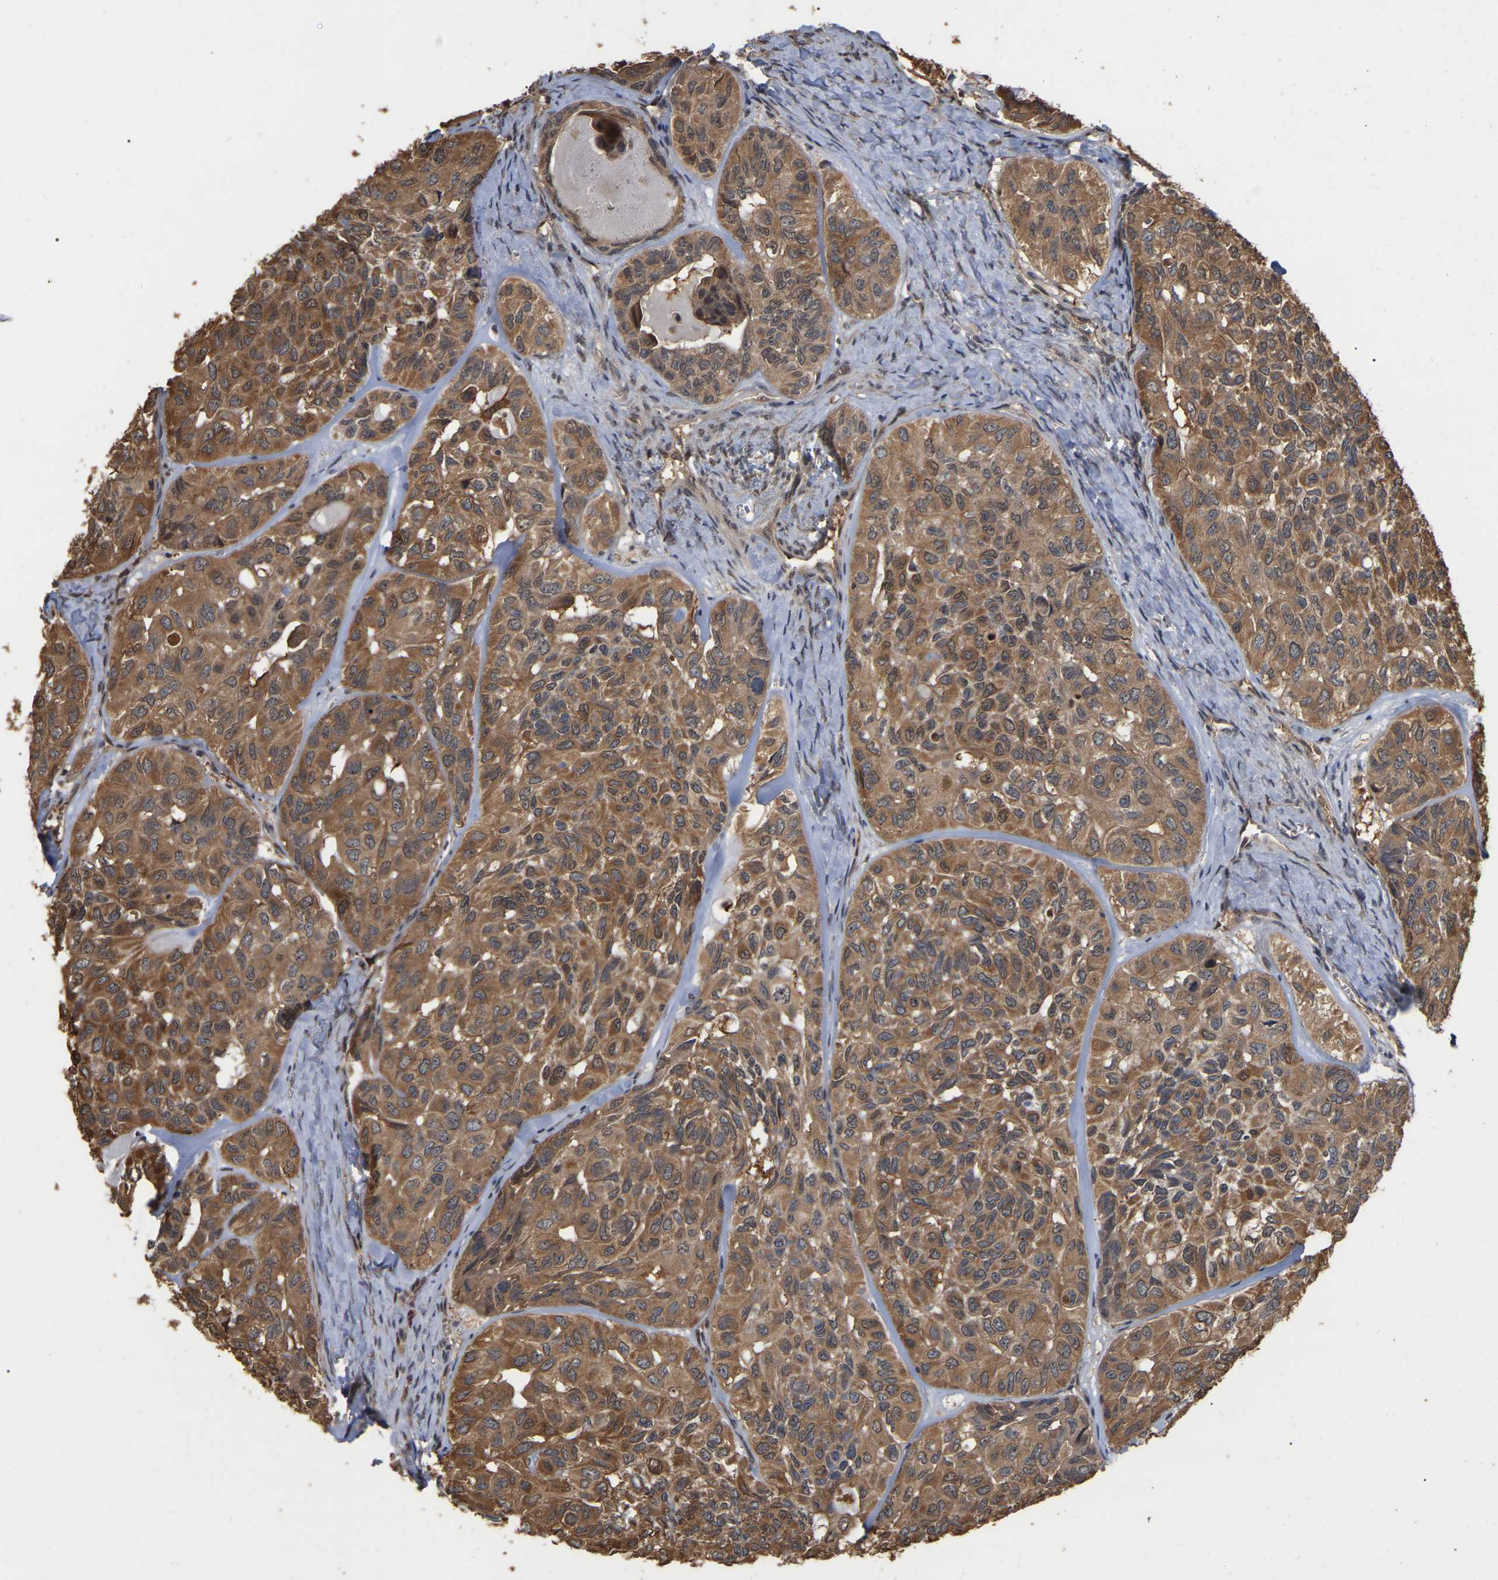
{"staining": {"intensity": "moderate", "quantity": ">75%", "location": "cytoplasmic/membranous"}, "tissue": "head and neck cancer", "cell_type": "Tumor cells", "image_type": "cancer", "snomed": [{"axis": "morphology", "description": "Adenocarcinoma, NOS"}, {"axis": "topography", "description": "Salivary gland, NOS"}, {"axis": "topography", "description": "Head-Neck"}], "caption": "Head and neck cancer (adenocarcinoma) stained for a protein displays moderate cytoplasmic/membranous positivity in tumor cells.", "gene": "FAM219A", "patient": {"sex": "female", "age": 76}}